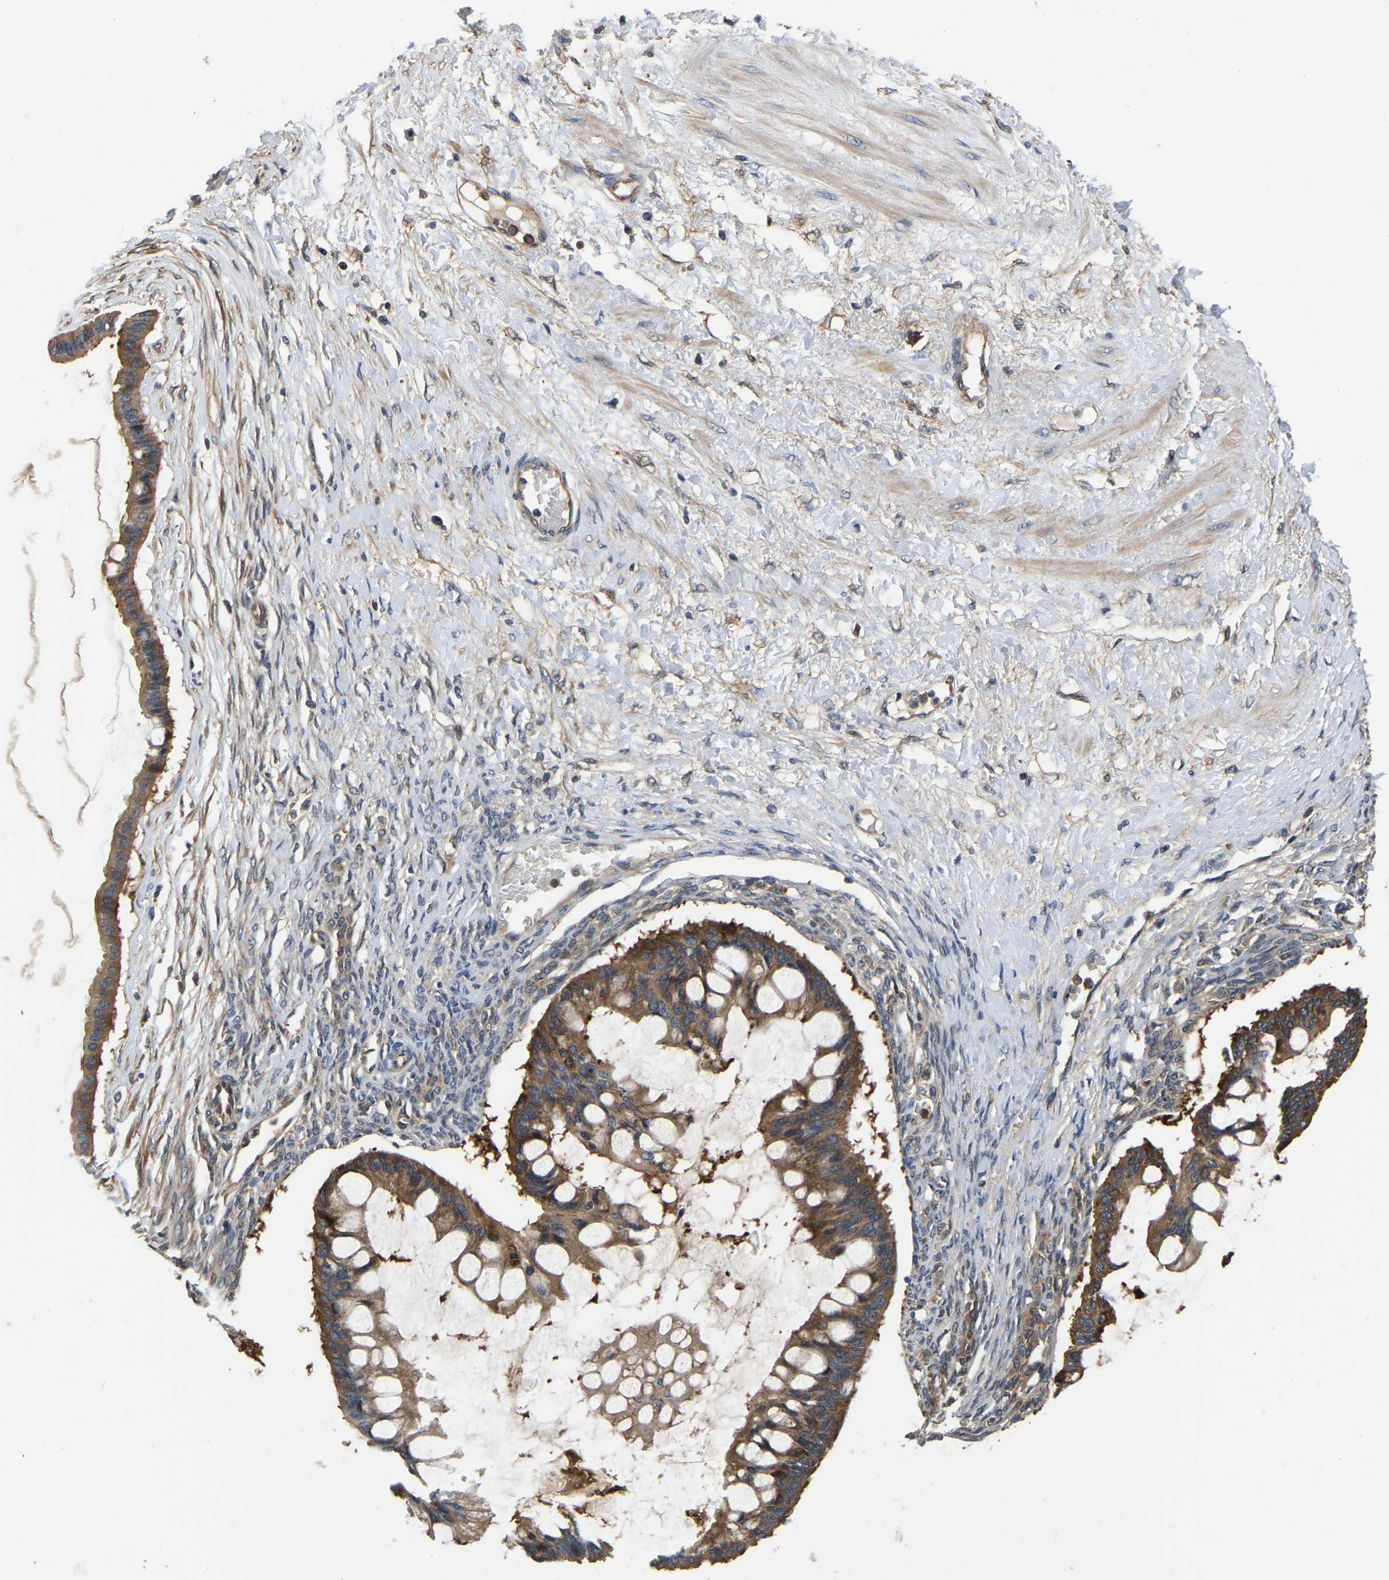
{"staining": {"intensity": "moderate", "quantity": ">75%", "location": "cytoplasmic/membranous"}, "tissue": "ovarian cancer", "cell_type": "Tumor cells", "image_type": "cancer", "snomed": [{"axis": "morphology", "description": "Cystadenocarcinoma, mucinous, NOS"}, {"axis": "topography", "description": "Ovary"}], "caption": "Immunohistochemistry (IHC) image of neoplastic tissue: ovarian cancer stained using immunohistochemistry (IHC) shows medium levels of moderate protein expression localized specifically in the cytoplasmic/membranous of tumor cells, appearing as a cytoplasmic/membranous brown color.", "gene": "GARS1", "patient": {"sex": "female", "age": 73}}